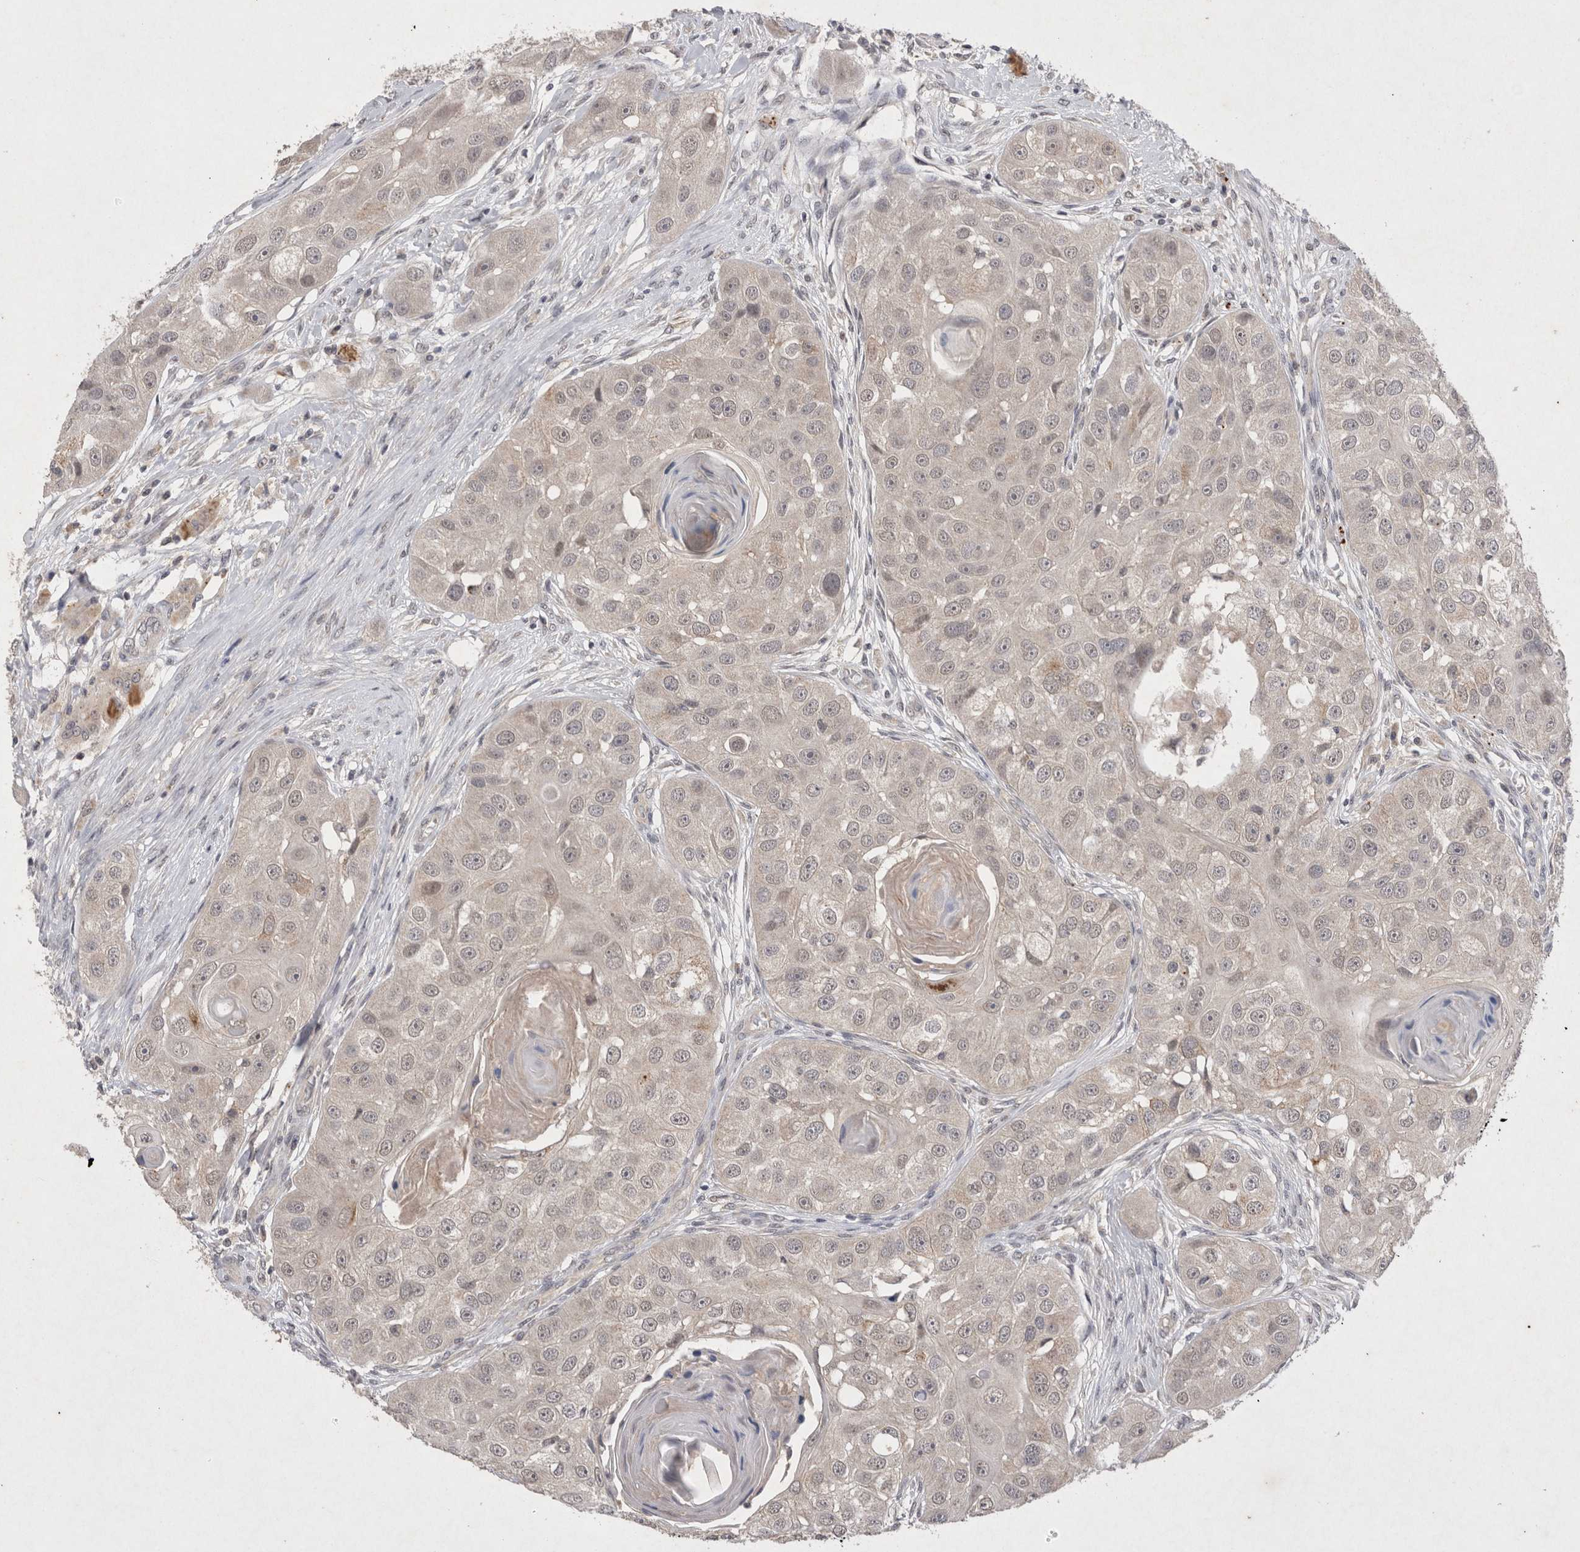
{"staining": {"intensity": "negative", "quantity": "none", "location": "none"}, "tissue": "head and neck cancer", "cell_type": "Tumor cells", "image_type": "cancer", "snomed": [{"axis": "morphology", "description": "Normal tissue, NOS"}, {"axis": "morphology", "description": "Squamous cell carcinoma, NOS"}, {"axis": "topography", "description": "Skeletal muscle"}, {"axis": "topography", "description": "Head-Neck"}], "caption": "DAB (3,3'-diaminobenzidine) immunohistochemical staining of human head and neck cancer shows no significant positivity in tumor cells.", "gene": "RASSF3", "patient": {"sex": "male", "age": 51}}